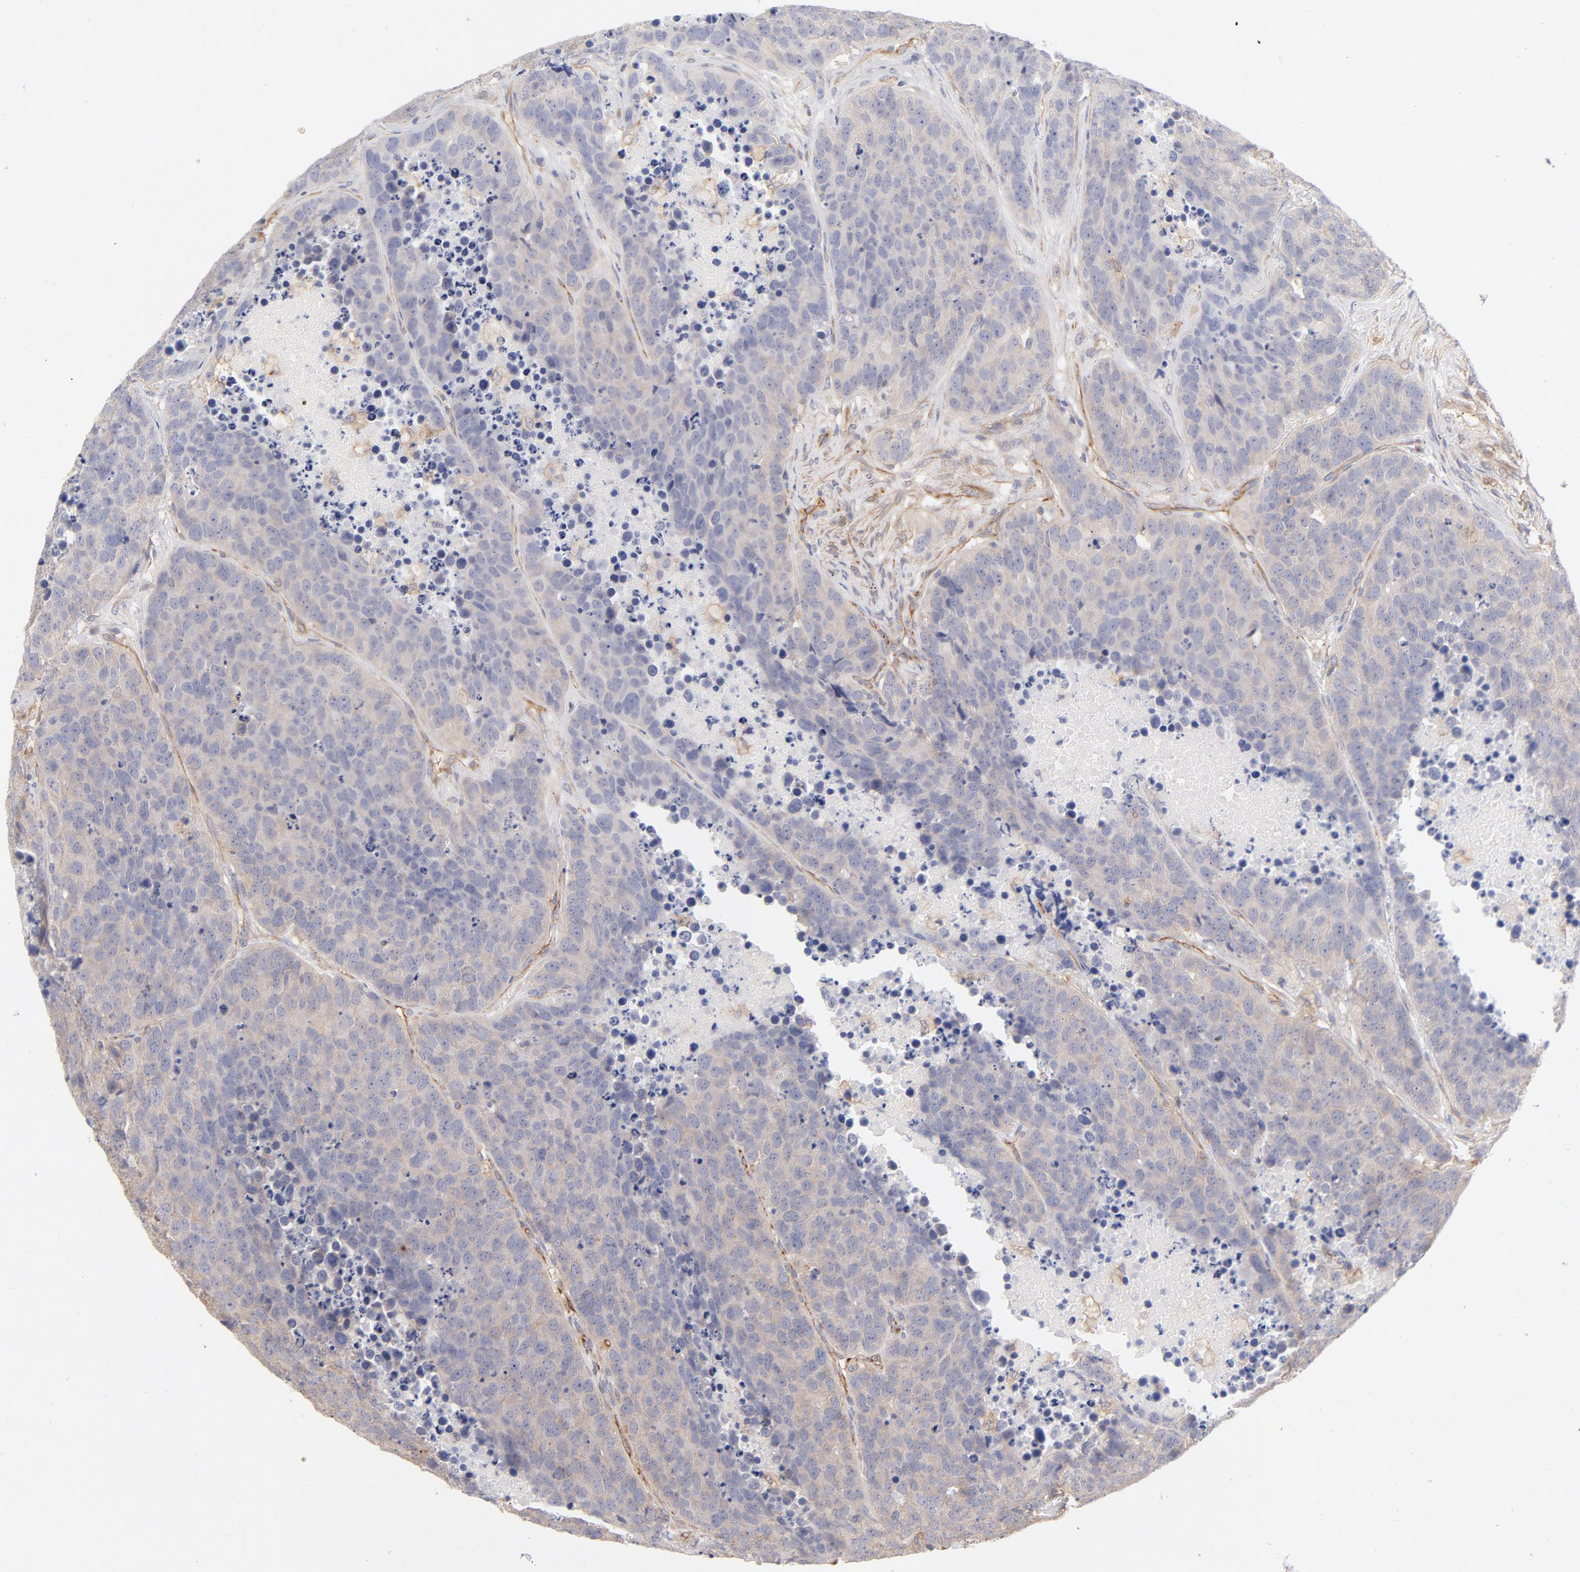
{"staining": {"intensity": "weak", "quantity": ">75%", "location": "cytoplasmic/membranous"}, "tissue": "carcinoid", "cell_type": "Tumor cells", "image_type": "cancer", "snomed": [{"axis": "morphology", "description": "Carcinoid, malignant, NOS"}, {"axis": "topography", "description": "Lung"}], "caption": "A histopathology image of human malignant carcinoid stained for a protein exhibits weak cytoplasmic/membranous brown staining in tumor cells.", "gene": "LDLRAP1", "patient": {"sex": "male", "age": 60}}